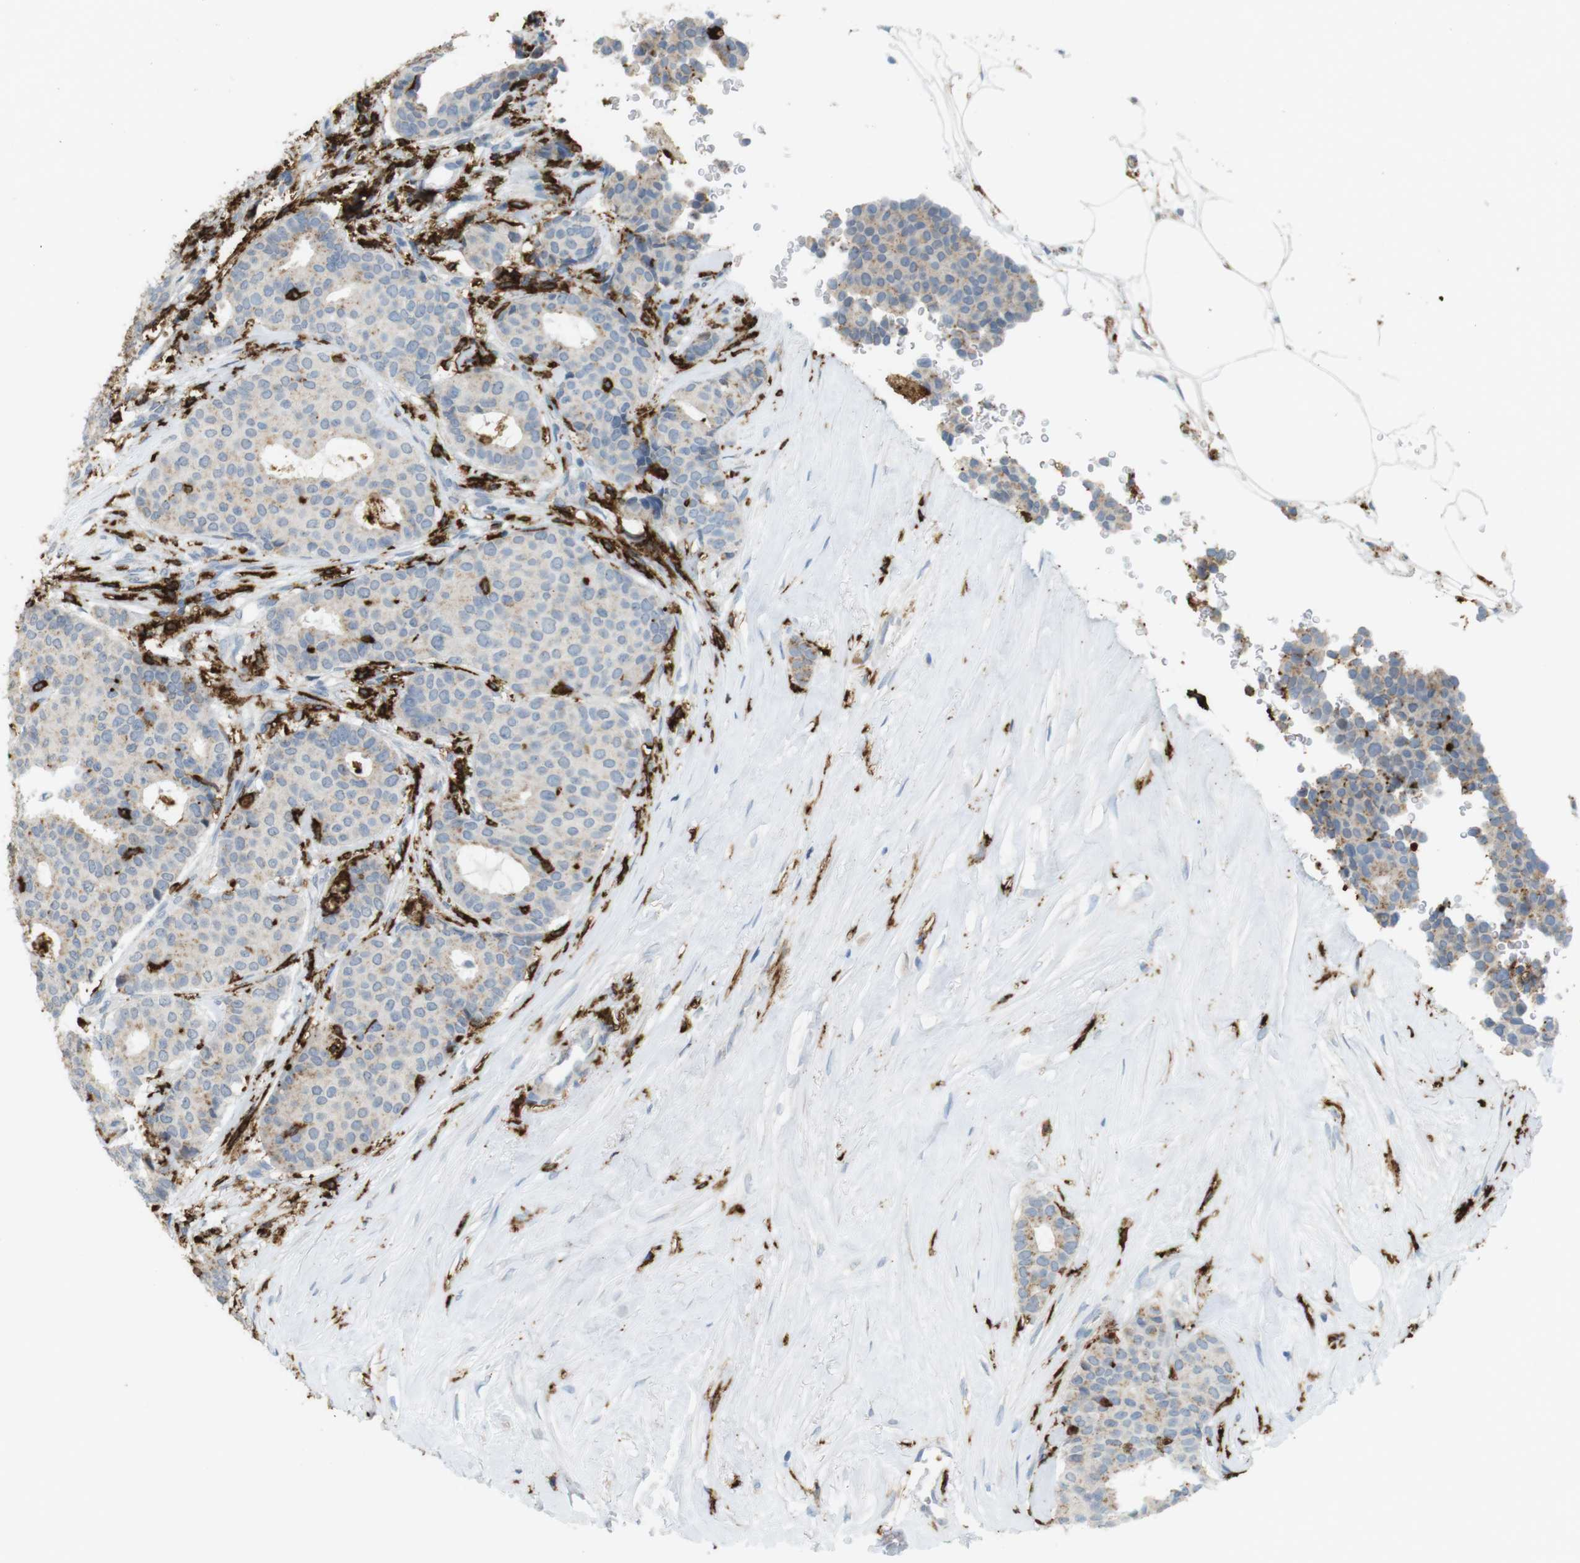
{"staining": {"intensity": "negative", "quantity": "none", "location": "none"}, "tissue": "breast cancer", "cell_type": "Tumor cells", "image_type": "cancer", "snomed": [{"axis": "morphology", "description": "Duct carcinoma"}, {"axis": "topography", "description": "Breast"}], "caption": "Tumor cells are negative for protein expression in human invasive ductal carcinoma (breast).", "gene": "HLA-DRA", "patient": {"sex": "female", "age": 75}}